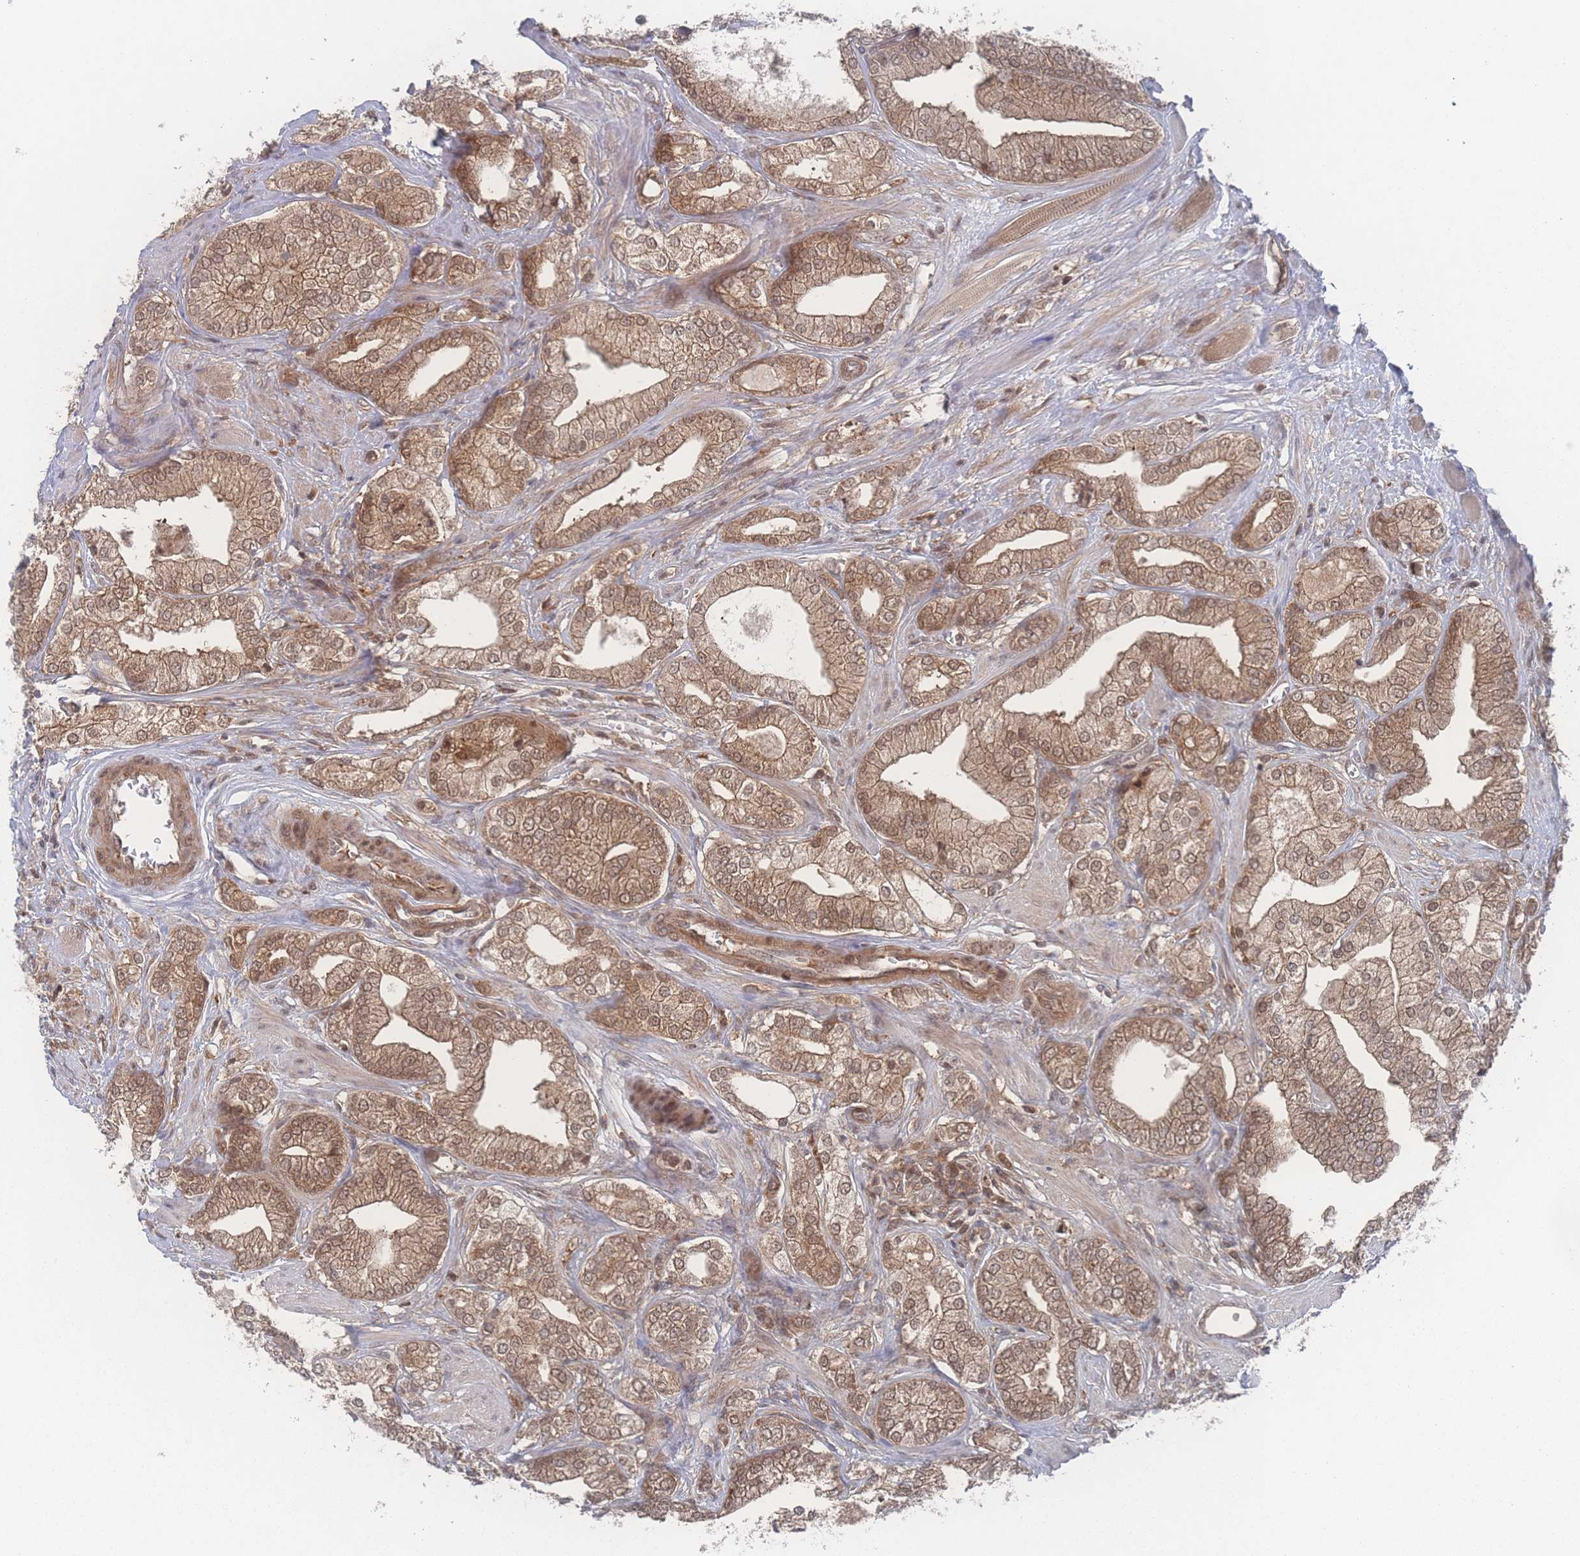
{"staining": {"intensity": "moderate", "quantity": ">75%", "location": "cytoplasmic/membranous,nuclear"}, "tissue": "prostate cancer", "cell_type": "Tumor cells", "image_type": "cancer", "snomed": [{"axis": "morphology", "description": "Adenocarcinoma, High grade"}, {"axis": "topography", "description": "Prostate"}], "caption": "Protein expression analysis of human prostate cancer (high-grade adenocarcinoma) reveals moderate cytoplasmic/membranous and nuclear staining in about >75% of tumor cells. Nuclei are stained in blue.", "gene": "PSMA1", "patient": {"sex": "male", "age": 50}}